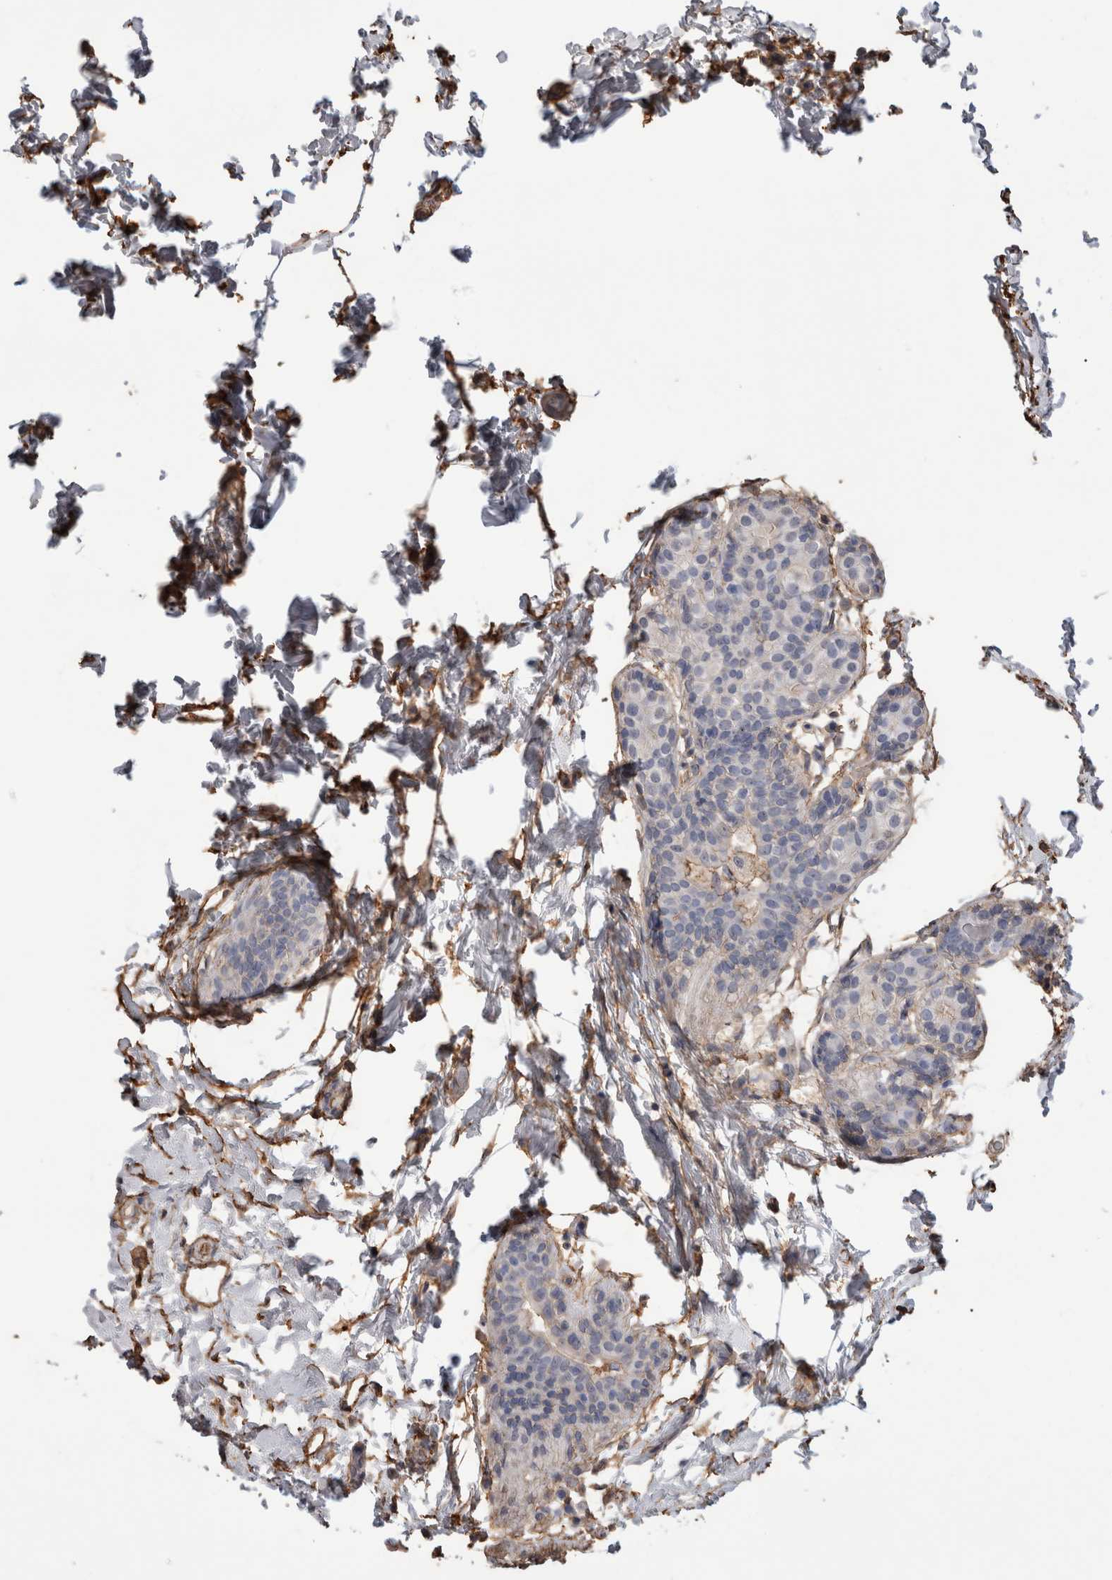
{"staining": {"intensity": "moderate", "quantity": "<25%", "location": "cytoplasmic/membranous"}, "tissue": "breast cancer", "cell_type": "Tumor cells", "image_type": "cancer", "snomed": [{"axis": "morphology", "description": "Duct carcinoma"}, {"axis": "topography", "description": "Breast"}], "caption": "Protein analysis of breast cancer (intraductal carcinoma) tissue exhibits moderate cytoplasmic/membranous staining in about <25% of tumor cells.", "gene": "S100A10", "patient": {"sex": "female", "age": 62}}